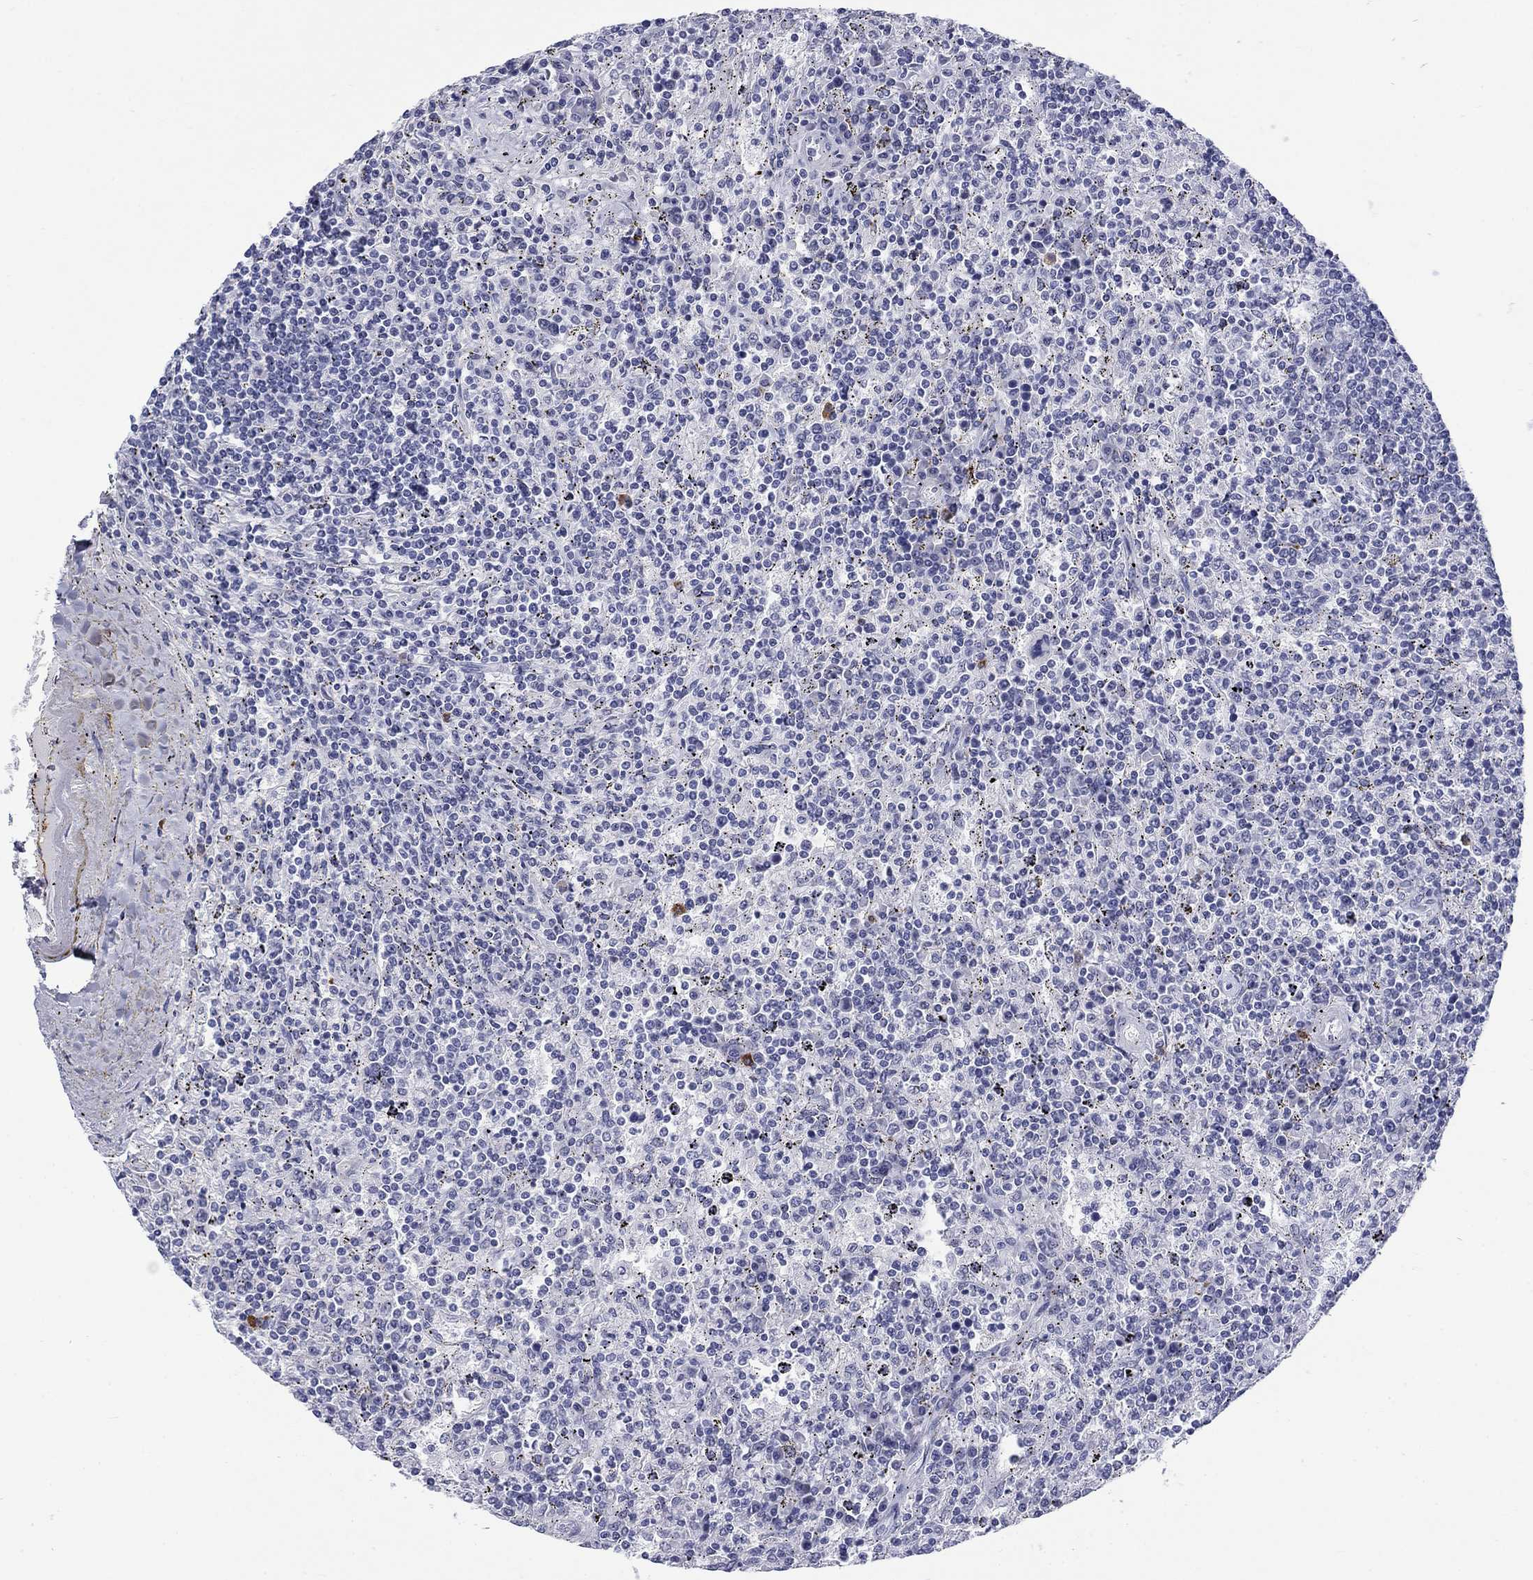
{"staining": {"intensity": "negative", "quantity": "none", "location": "none"}, "tissue": "lymphoma", "cell_type": "Tumor cells", "image_type": "cancer", "snomed": [{"axis": "morphology", "description": "Malignant lymphoma, non-Hodgkin's type, Low grade"}, {"axis": "topography", "description": "Spleen"}], "caption": "This photomicrograph is of lymphoma stained with IHC to label a protein in brown with the nuclei are counter-stained blue. There is no expression in tumor cells. (DAB immunohistochemistry (IHC) with hematoxylin counter stain).", "gene": "ECEL1", "patient": {"sex": "male", "age": 62}}